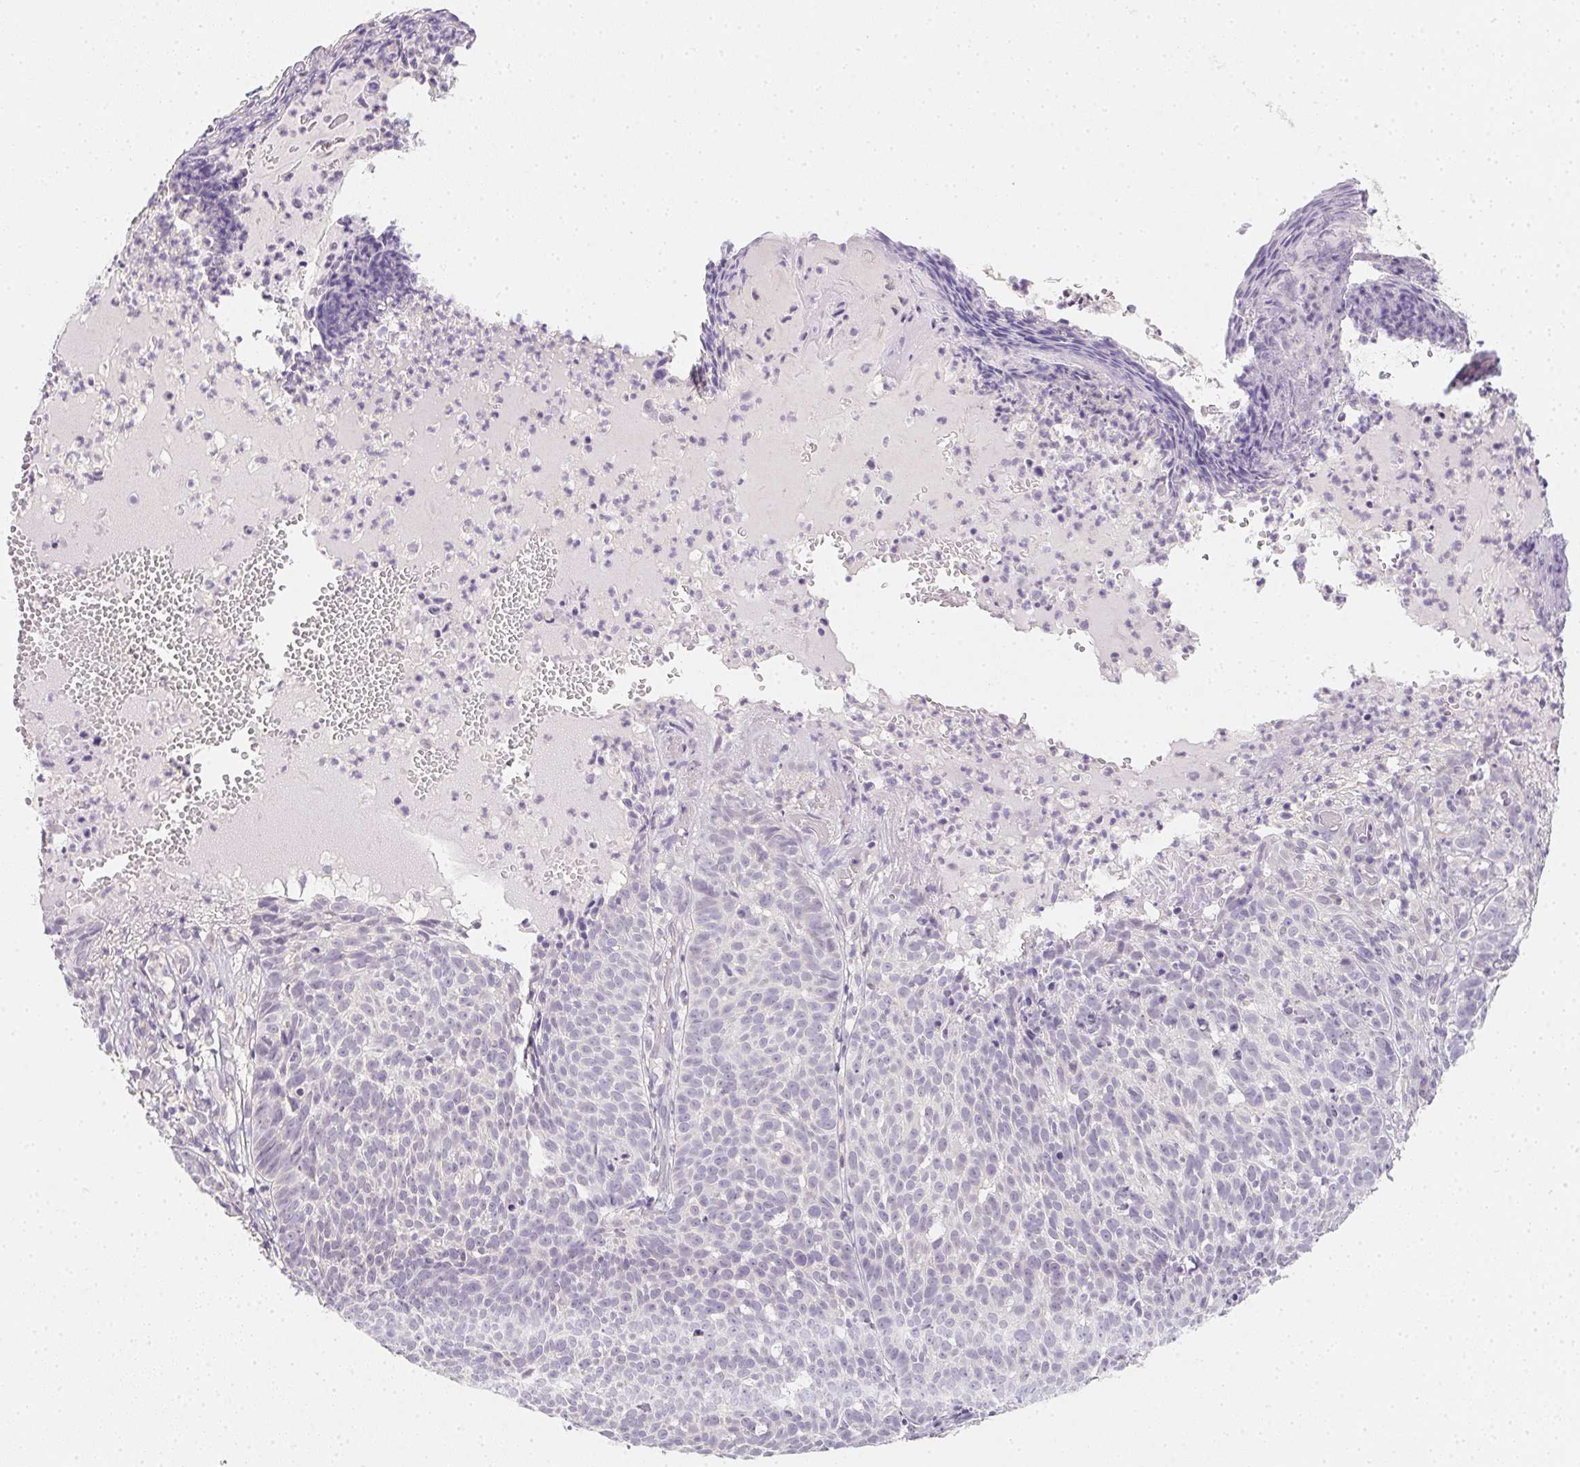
{"staining": {"intensity": "negative", "quantity": "none", "location": "none"}, "tissue": "skin cancer", "cell_type": "Tumor cells", "image_type": "cancer", "snomed": [{"axis": "morphology", "description": "Basal cell carcinoma"}, {"axis": "topography", "description": "Skin"}], "caption": "Tumor cells show no significant protein positivity in basal cell carcinoma (skin).", "gene": "ZBBX", "patient": {"sex": "male", "age": 90}}